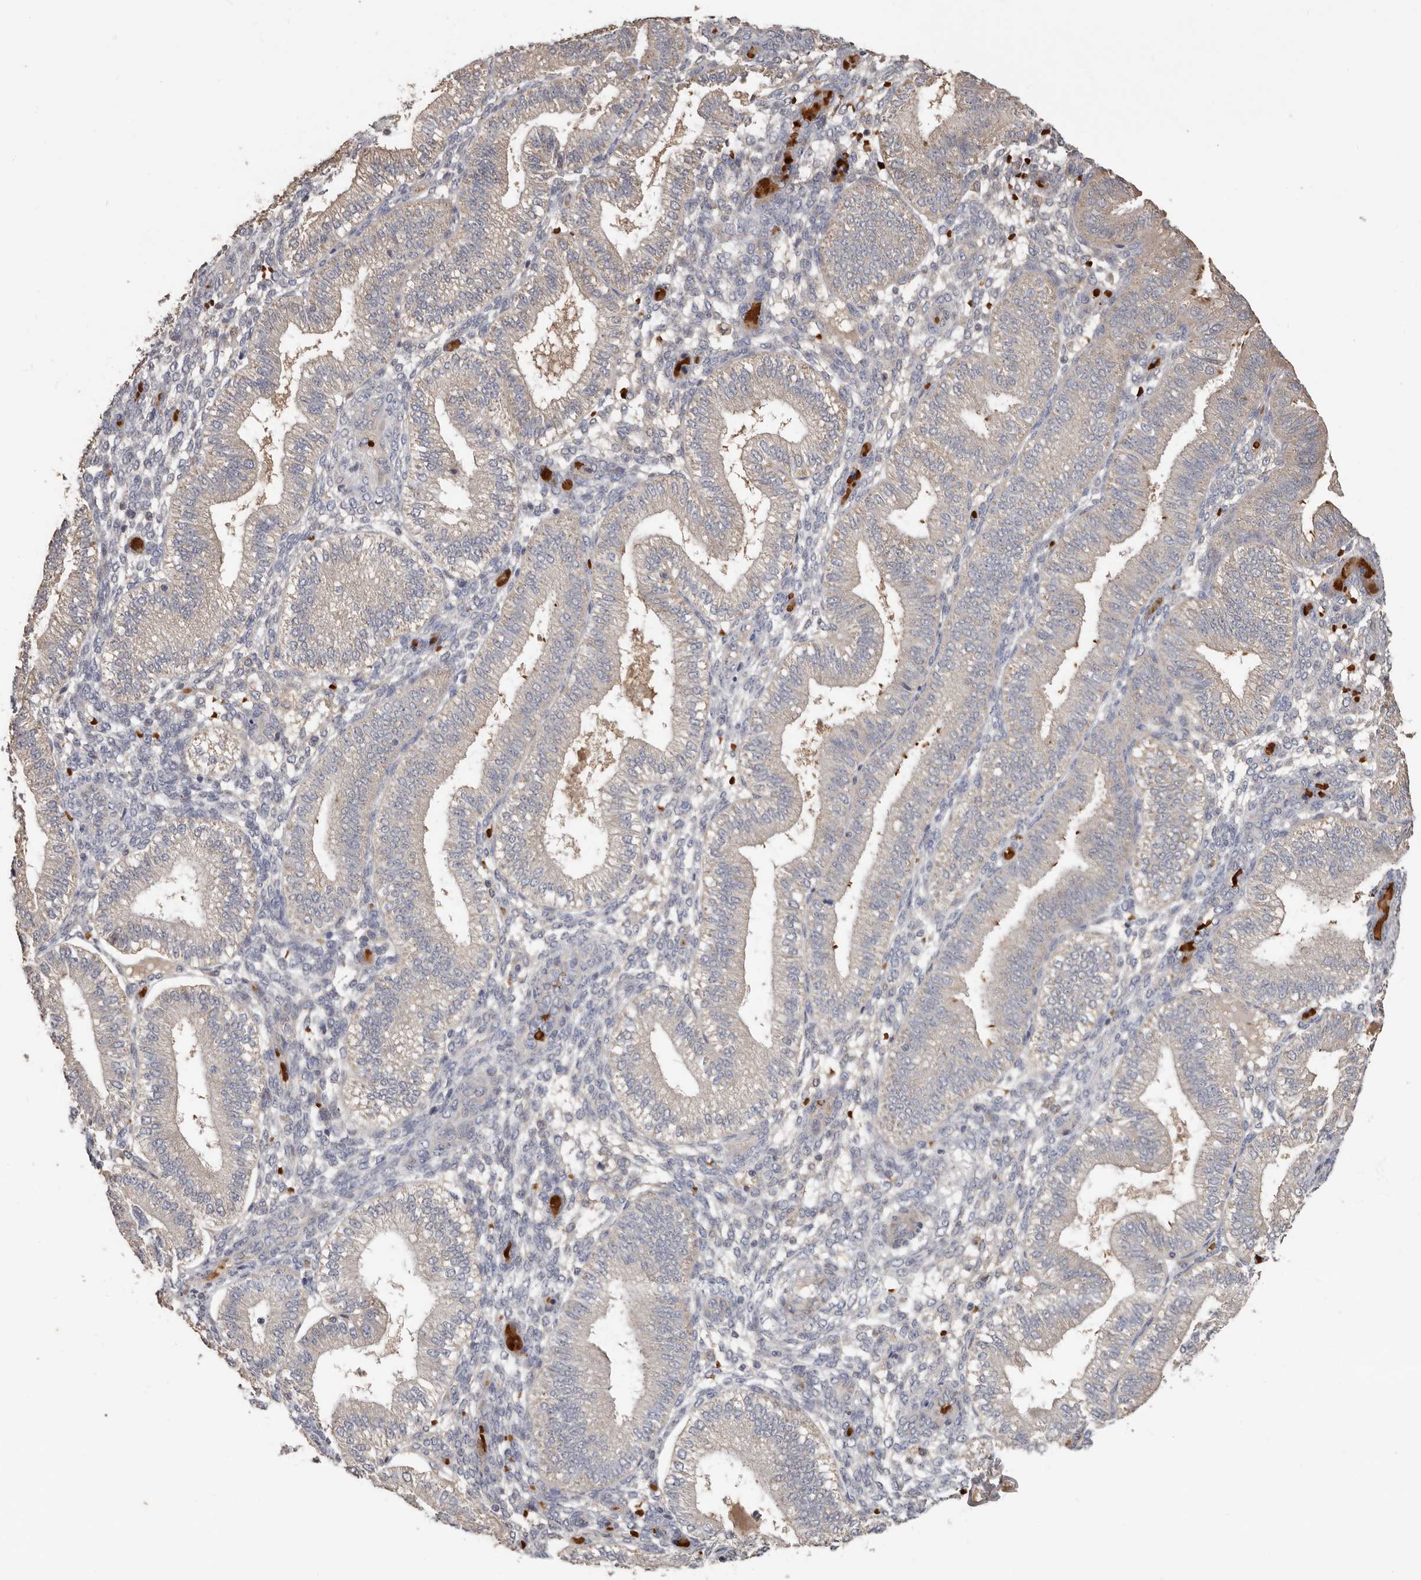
{"staining": {"intensity": "negative", "quantity": "none", "location": "none"}, "tissue": "endometrium", "cell_type": "Cells in endometrial stroma", "image_type": "normal", "snomed": [{"axis": "morphology", "description": "Normal tissue, NOS"}, {"axis": "topography", "description": "Endometrium"}], "caption": "Histopathology image shows no protein expression in cells in endometrial stroma of unremarkable endometrium.", "gene": "KIF26B", "patient": {"sex": "female", "age": 39}}